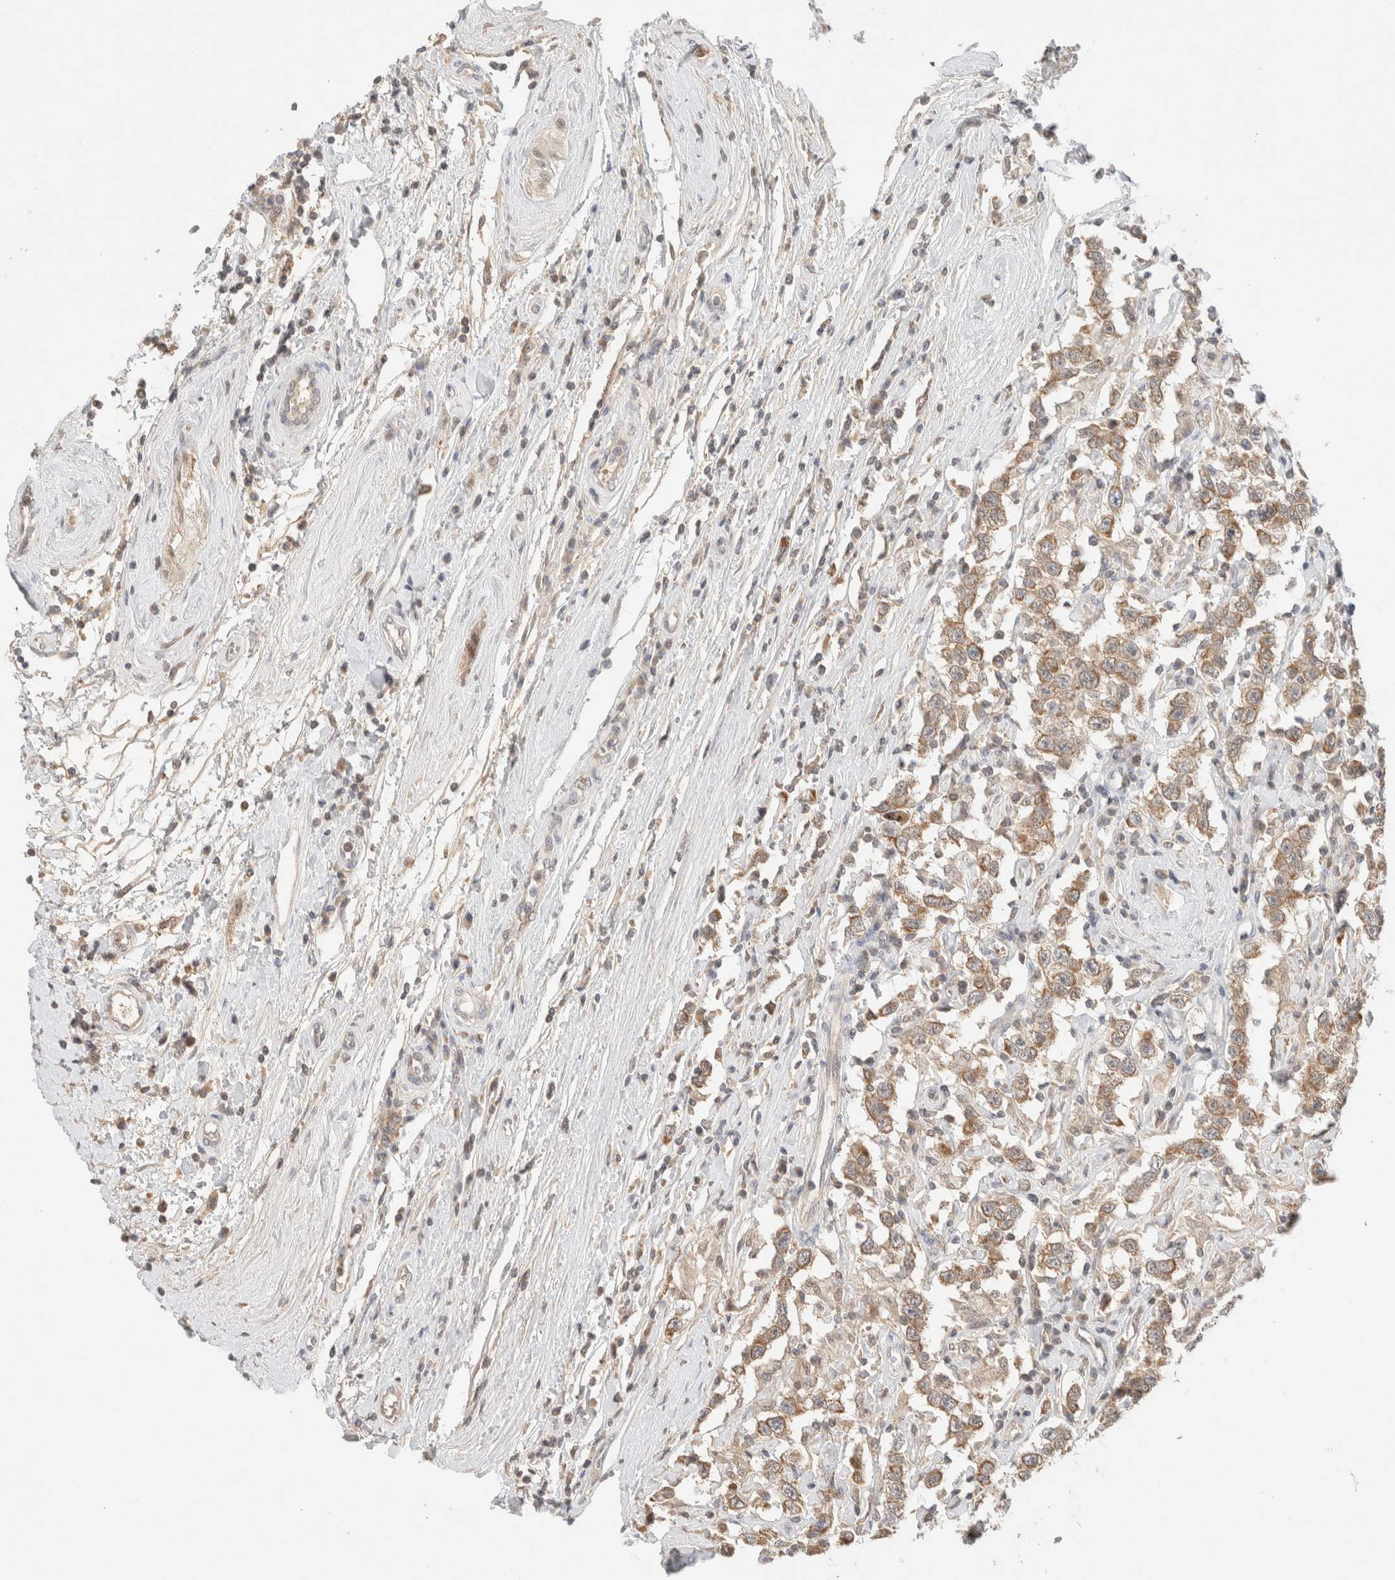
{"staining": {"intensity": "weak", "quantity": ">75%", "location": "cytoplasmic/membranous"}, "tissue": "testis cancer", "cell_type": "Tumor cells", "image_type": "cancer", "snomed": [{"axis": "morphology", "description": "Seminoma, NOS"}, {"axis": "topography", "description": "Testis"}], "caption": "This image exhibits IHC staining of testis seminoma, with low weak cytoplasmic/membranous expression in about >75% of tumor cells.", "gene": "MRM3", "patient": {"sex": "male", "age": 41}}